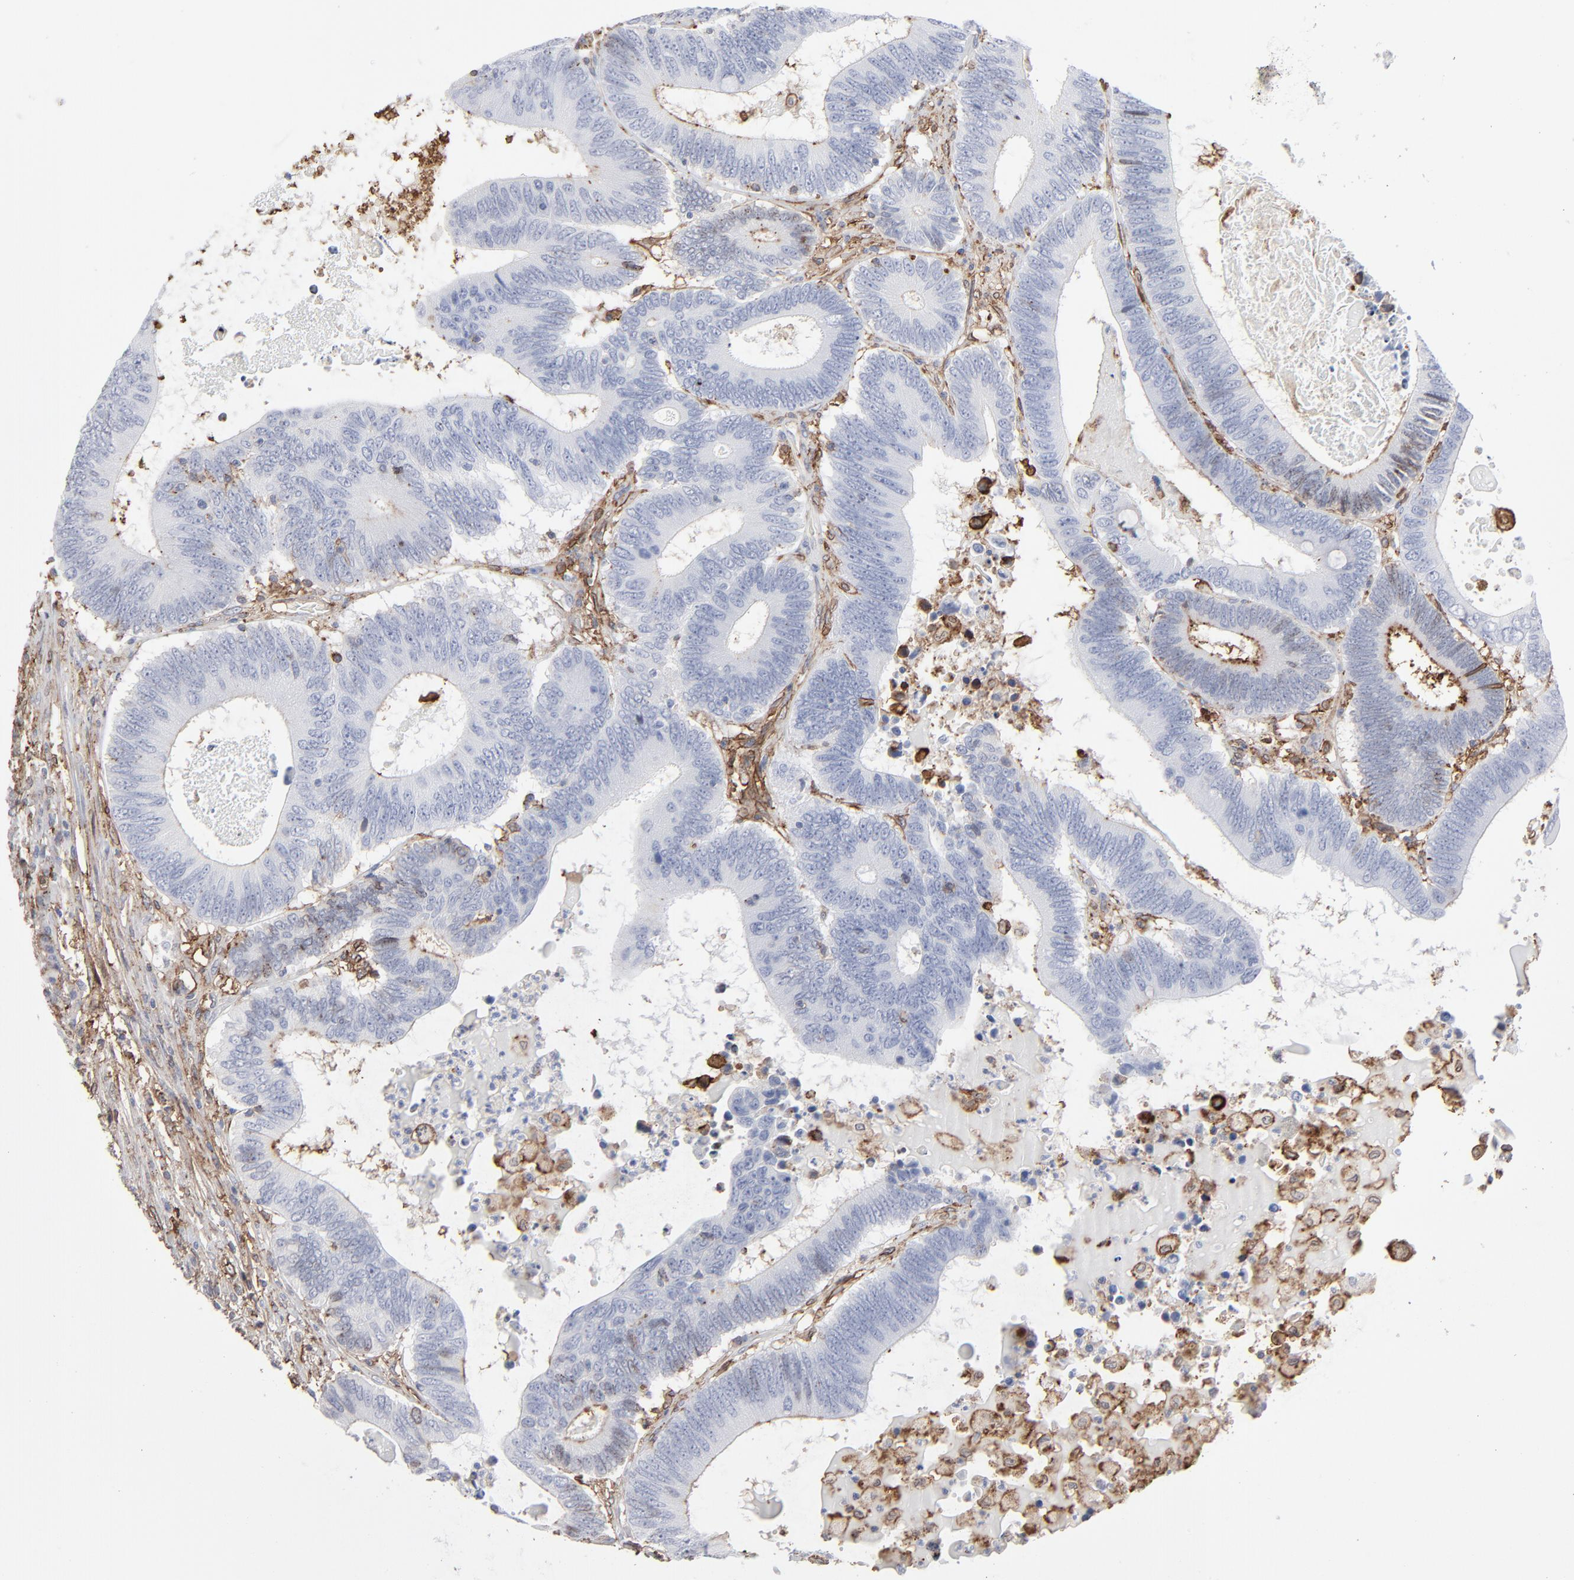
{"staining": {"intensity": "negative", "quantity": "none", "location": "none"}, "tissue": "colorectal cancer", "cell_type": "Tumor cells", "image_type": "cancer", "snomed": [{"axis": "morphology", "description": "Adenocarcinoma, NOS"}, {"axis": "topography", "description": "Colon"}], "caption": "Tumor cells are negative for brown protein staining in adenocarcinoma (colorectal).", "gene": "ANXA5", "patient": {"sex": "female", "age": 78}}